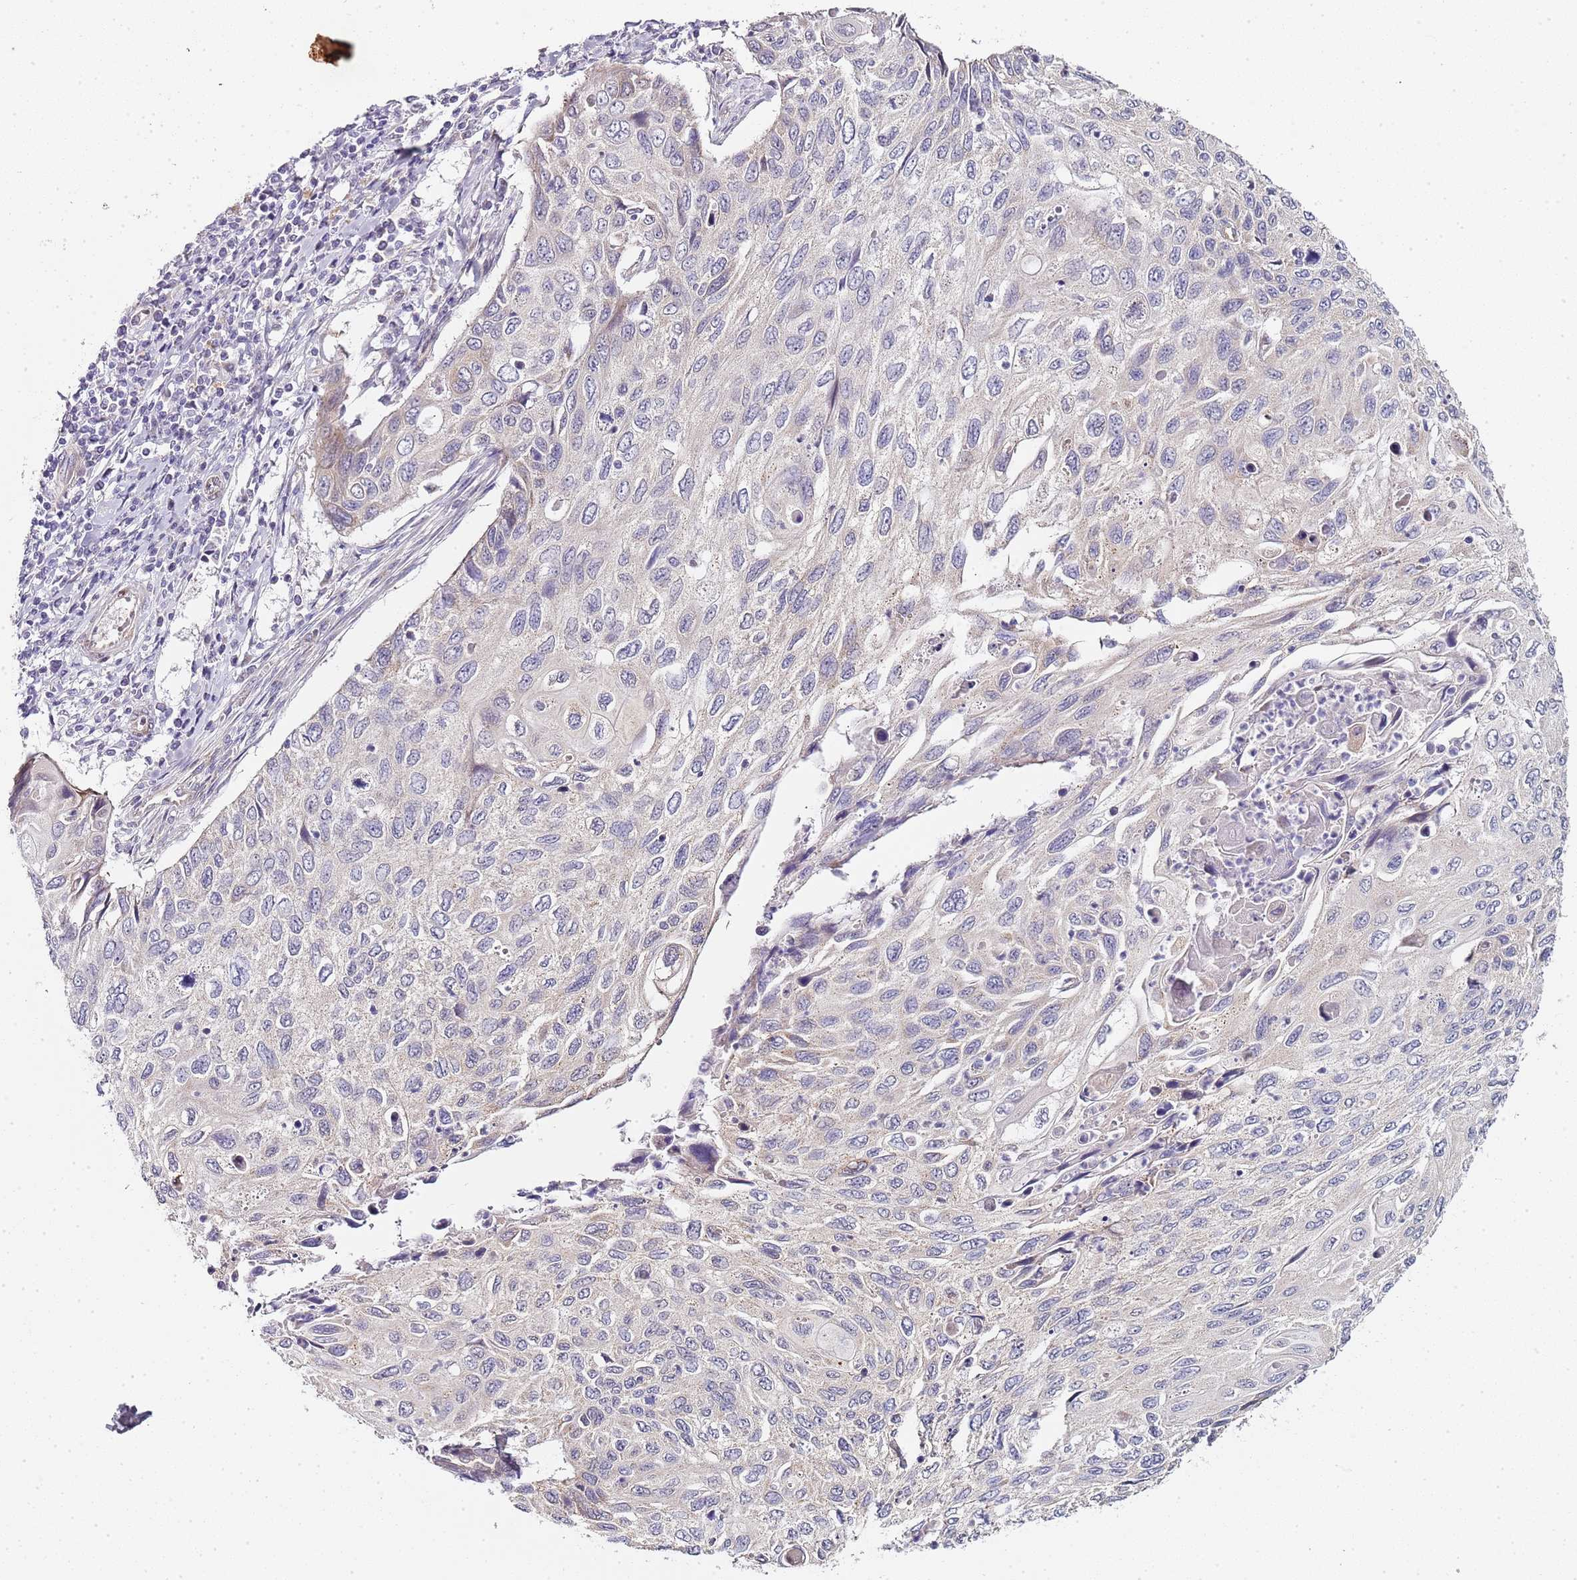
{"staining": {"intensity": "negative", "quantity": "none", "location": "none"}, "tissue": "cervical cancer", "cell_type": "Tumor cells", "image_type": "cancer", "snomed": [{"axis": "morphology", "description": "Squamous cell carcinoma, NOS"}, {"axis": "topography", "description": "Cervix"}], "caption": "Cervical cancer (squamous cell carcinoma) was stained to show a protein in brown. There is no significant staining in tumor cells.", "gene": "TBC1D9", "patient": {"sex": "female", "age": 70}}